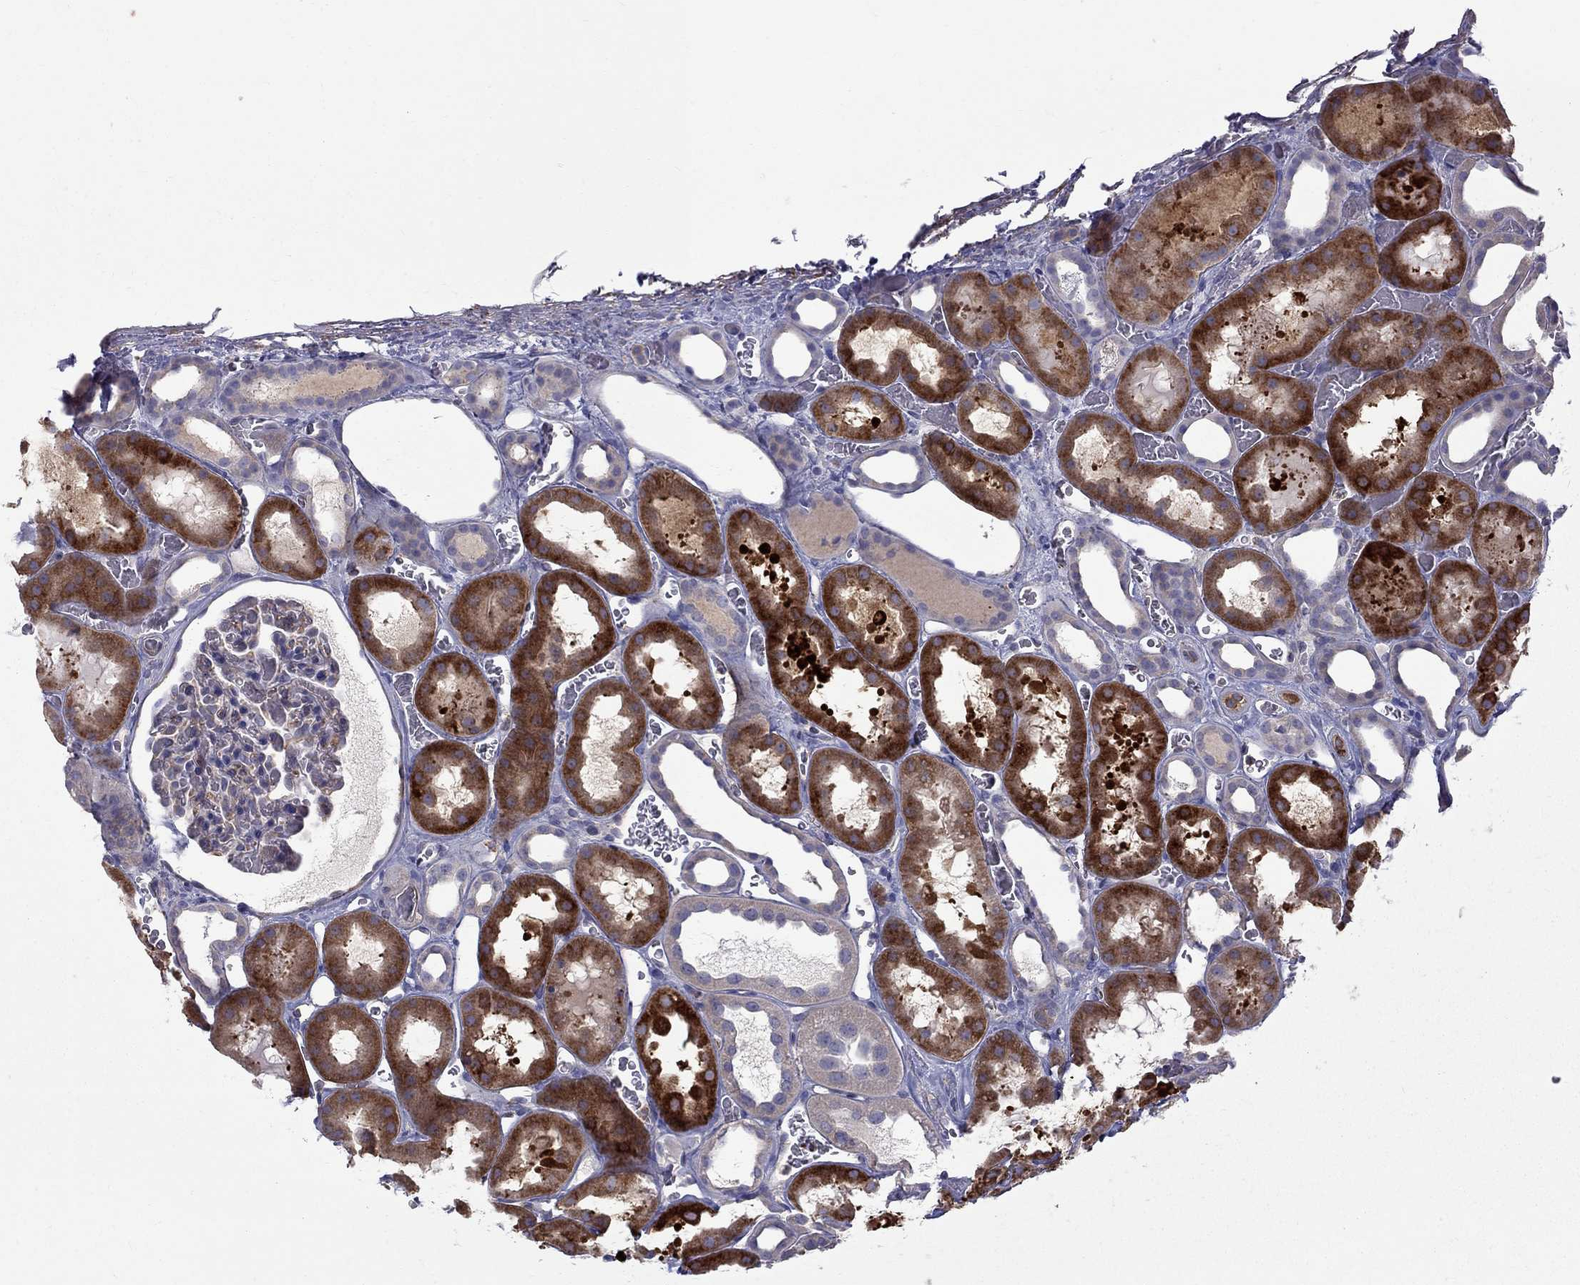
{"staining": {"intensity": "moderate", "quantity": "<25%", "location": "cytoplasmic/membranous"}, "tissue": "kidney", "cell_type": "Cells in glomeruli", "image_type": "normal", "snomed": [{"axis": "morphology", "description": "Normal tissue, NOS"}, {"axis": "topography", "description": "Kidney"}], "caption": "Moderate cytoplasmic/membranous positivity for a protein is appreciated in about <25% of cells in glomeruli of unremarkable kidney using immunohistochemistry.", "gene": "EIF4E3", "patient": {"sex": "female", "age": 41}}